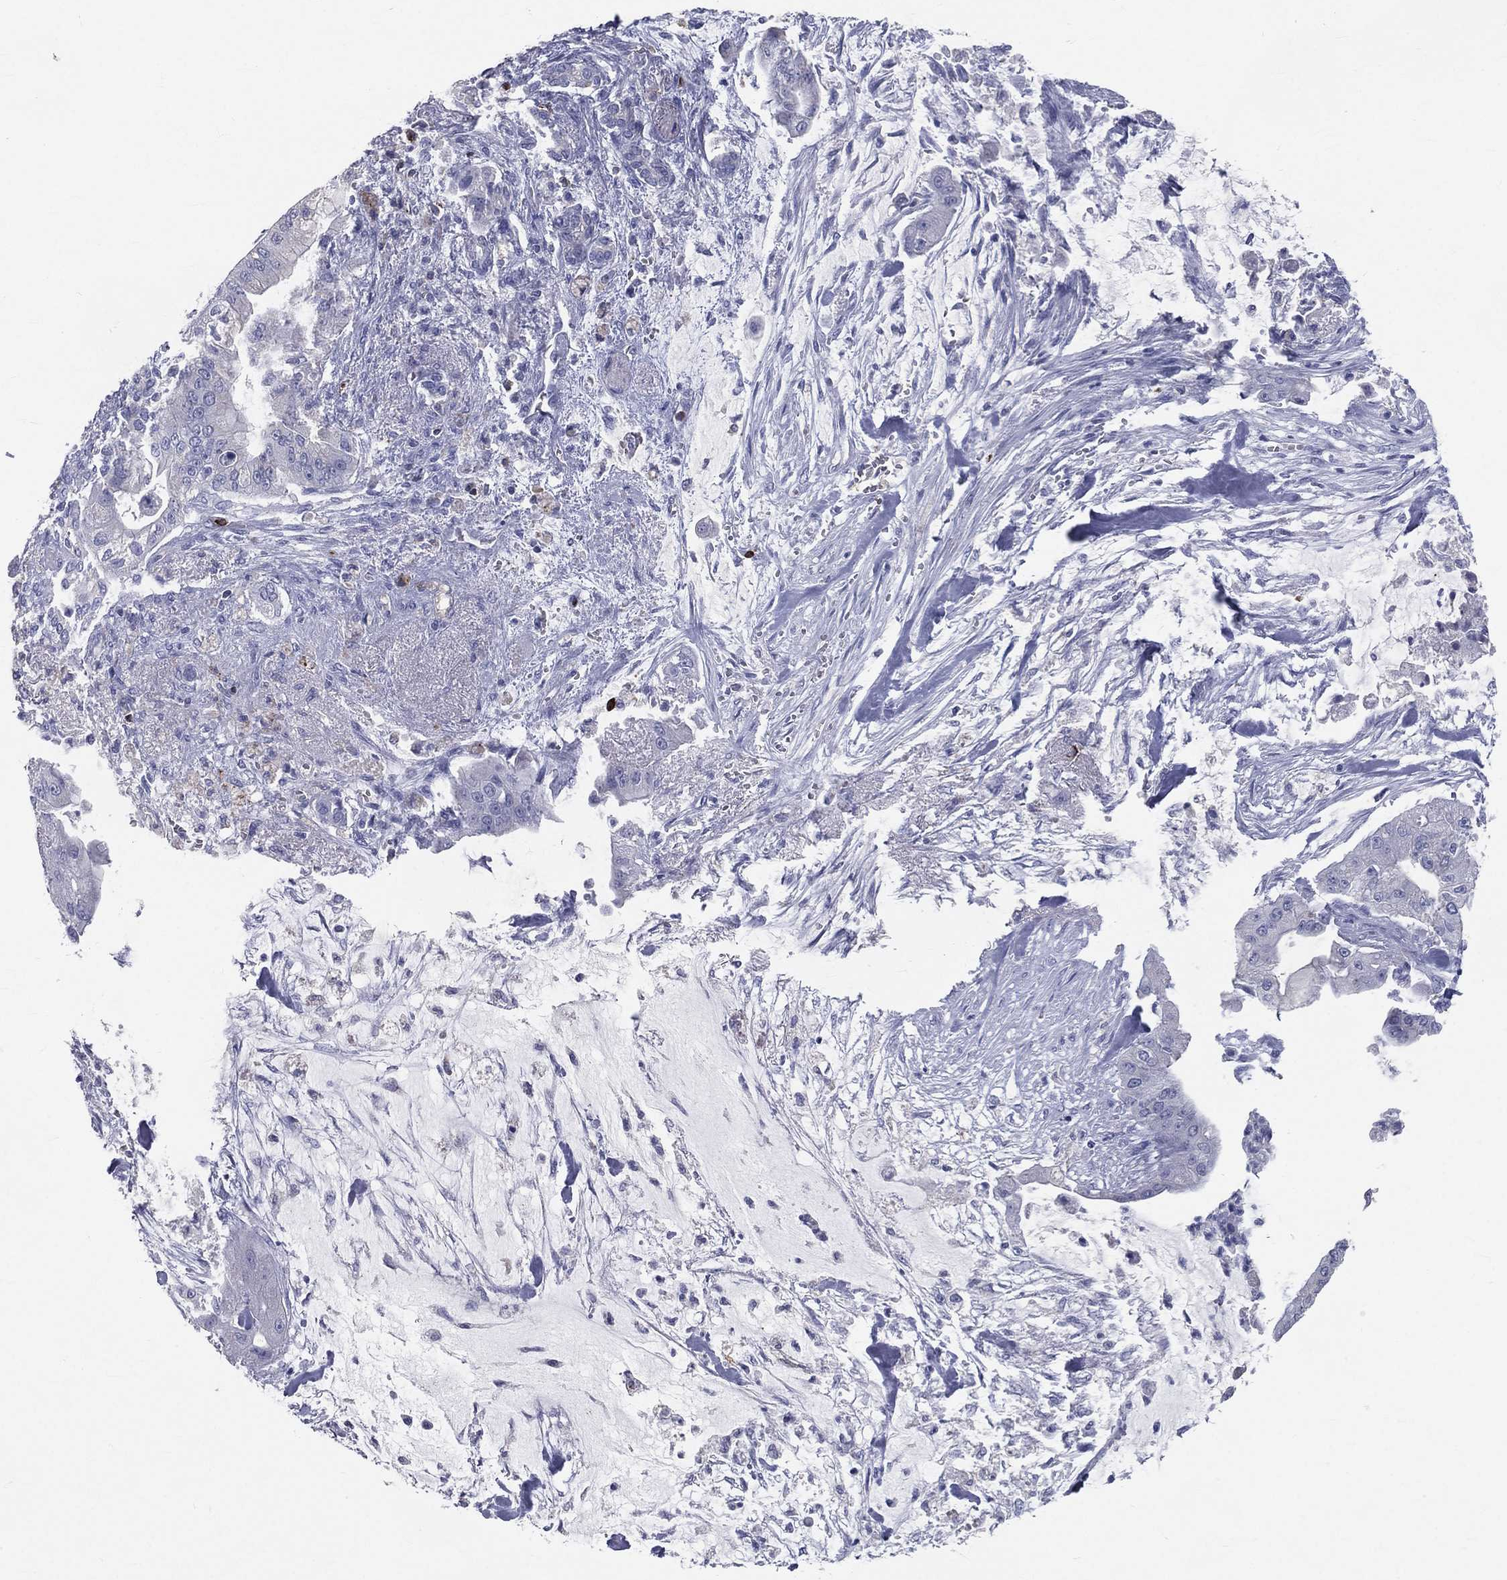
{"staining": {"intensity": "negative", "quantity": "none", "location": "none"}, "tissue": "pancreatic cancer", "cell_type": "Tumor cells", "image_type": "cancer", "snomed": [{"axis": "morphology", "description": "Normal tissue, NOS"}, {"axis": "morphology", "description": "Inflammation, NOS"}, {"axis": "morphology", "description": "Adenocarcinoma, NOS"}, {"axis": "topography", "description": "Pancreas"}], "caption": "An image of human pancreatic cancer is negative for staining in tumor cells. The staining was performed using DAB to visualize the protein expression in brown, while the nuclei were stained in blue with hematoxylin (Magnification: 20x).", "gene": "CTSW", "patient": {"sex": "male", "age": 57}}